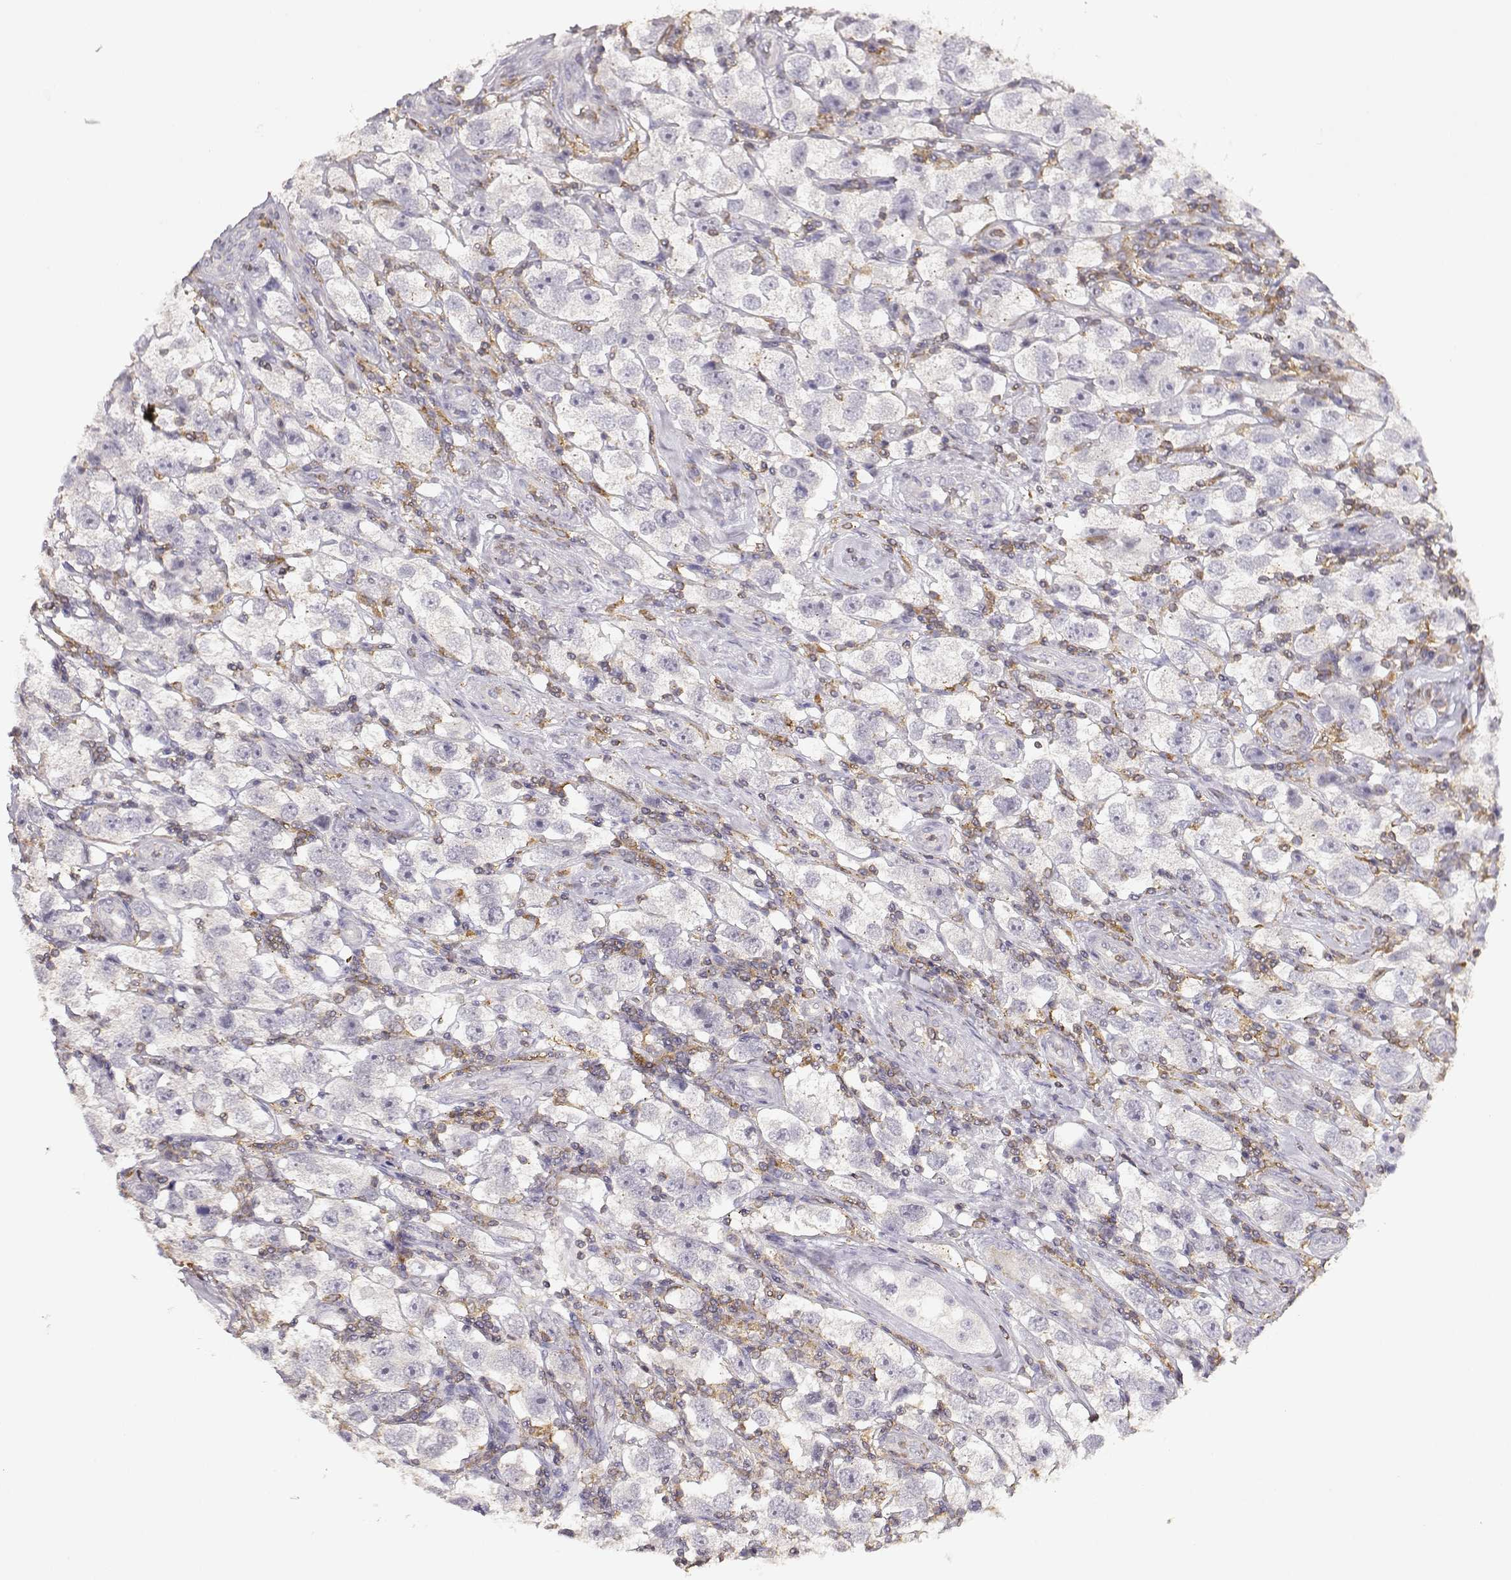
{"staining": {"intensity": "negative", "quantity": "none", "location": "none"}, "tissue": "testis cancer", "cell_type": "Tumor cells", "image_type": "cancer", "snomed": [{"axis": "morphology", "description": "Seminoma, NOS"}, {"axis": "topography", "description": "Testis"}], "caption": "High power microscopy micrograph of an IHC image of testis cancer (seminoma), revealing no significant positivity in tumor cells.", "gene": "VAV1", "patient": {"sex": "male", "age": 26}}